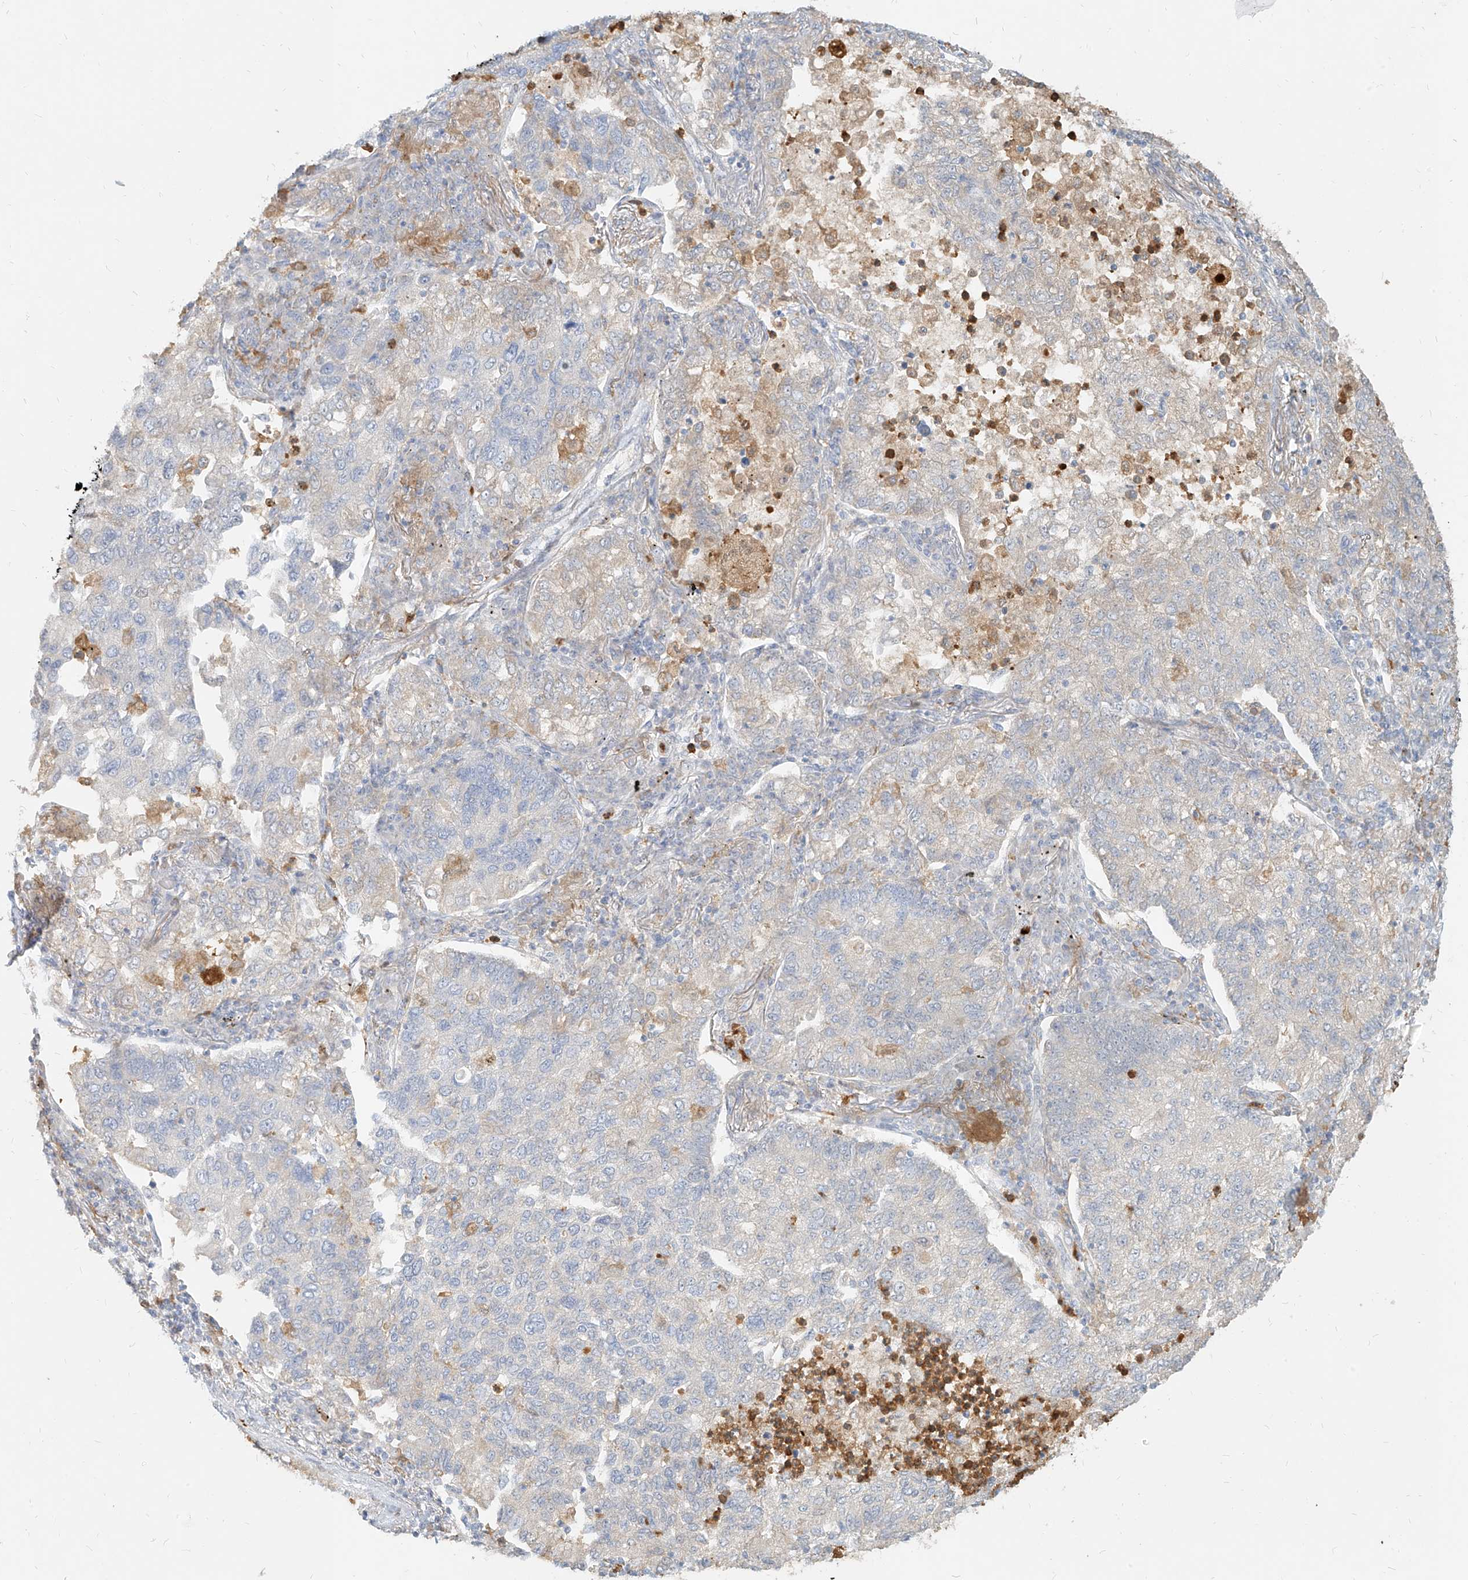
{"staining": {"intensity": "weak", "quantity": "<25%", "location": "cytoplasmic/membranous"}, "tissue": "lung cancer", "cell_type": "Tumor cells", "image_type": "cancer", "snomed": [{"axis": "morphology", "description": "Adenocarcinoma, NOS"}, {"axis": "topography", "description": "Lung"}], "caption": "Tumor cells show no significant protein positivity in lung cancer.", "gene": "PGD", "patient": {"sex": "male", "age": 49}}